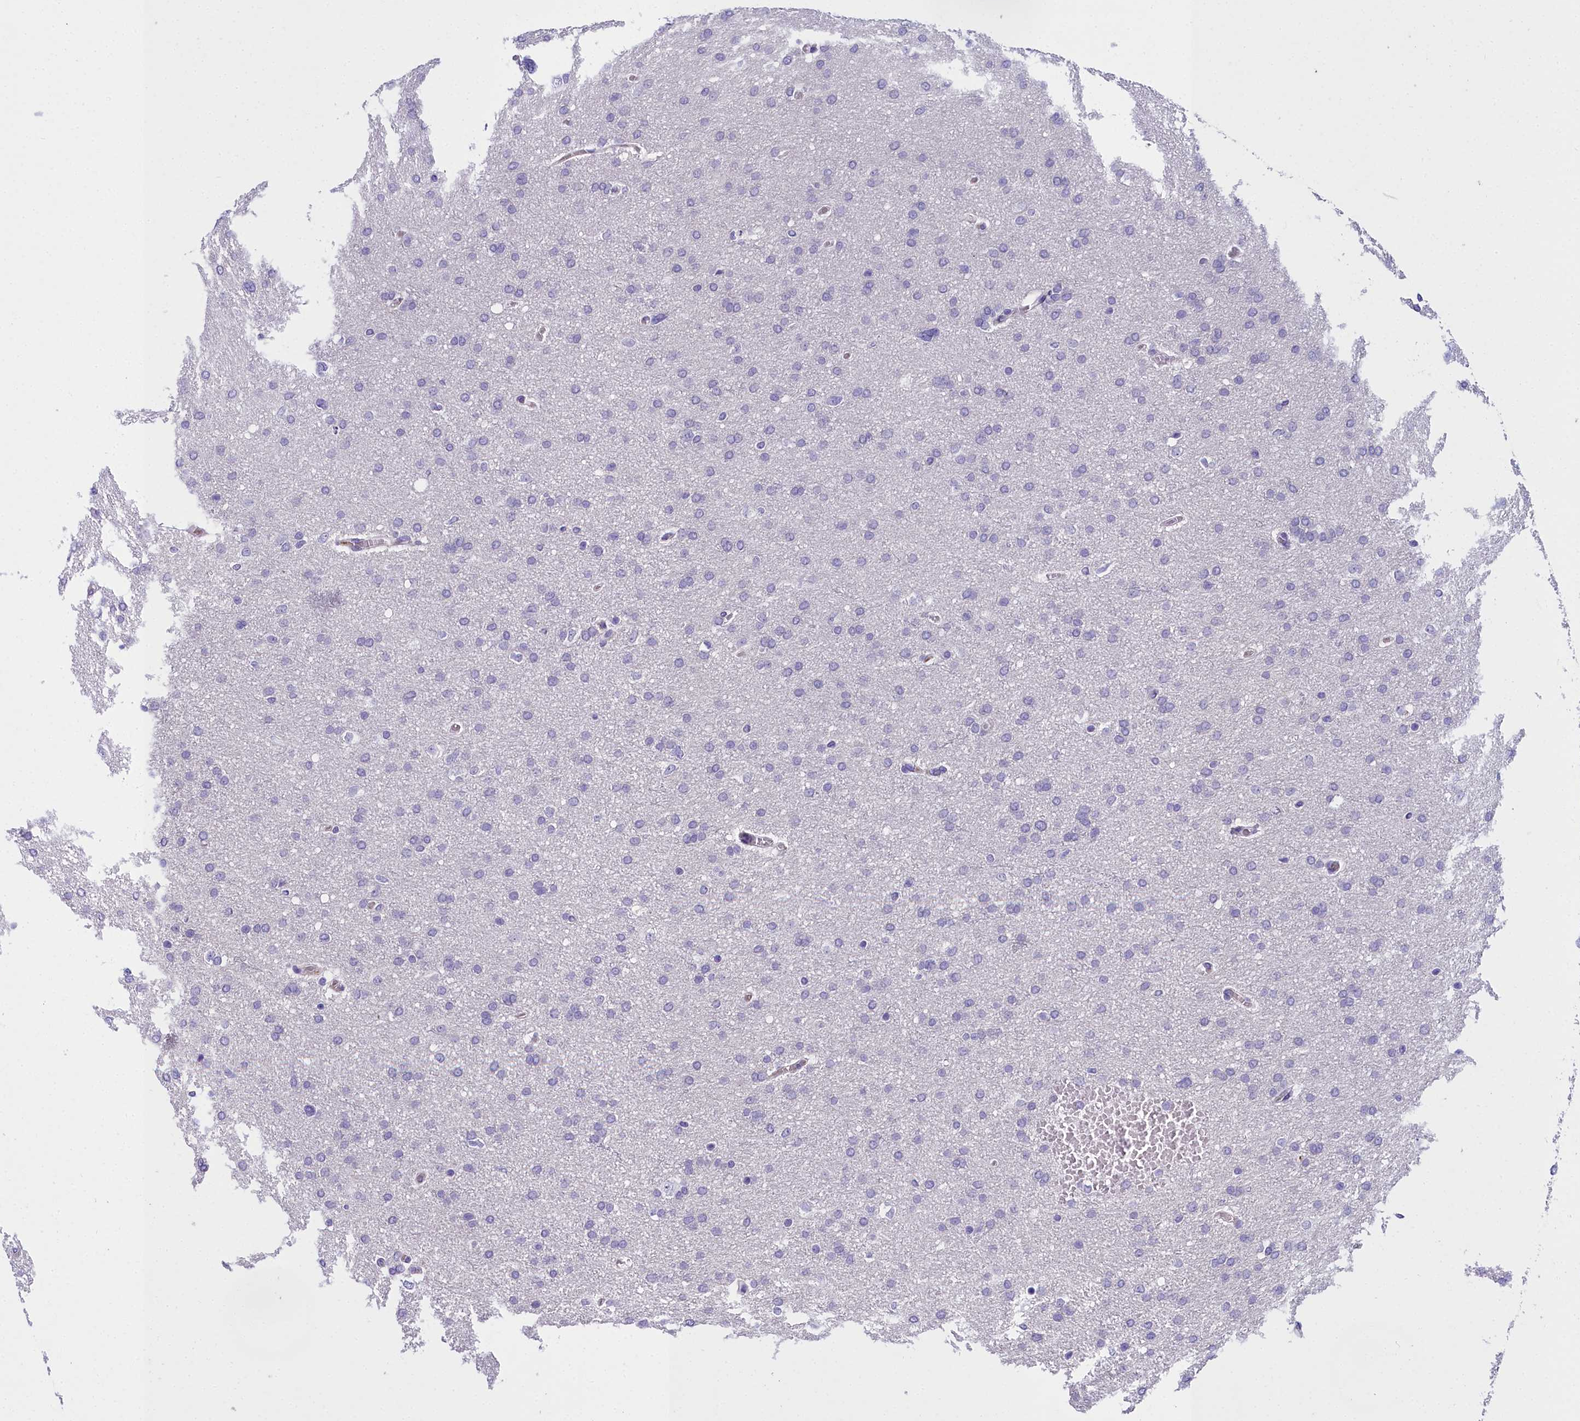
{"staining": {"intensity": "negative", "quantity": "none", "location": "none"}, "tissue": "glioma", "cell_type": "Tumor cells", "image_type": "cancer", "snomed": [{"axis": "morphology", "description": "Glioma, malignant, High grade"}, {"axis": "topography", "description": "Cerebral cortex"}], "caption": "Tumor cells show no significant positivity in glioma.", "gene": "TIMM22", "patient": {"sex": "female", "age": 36}}